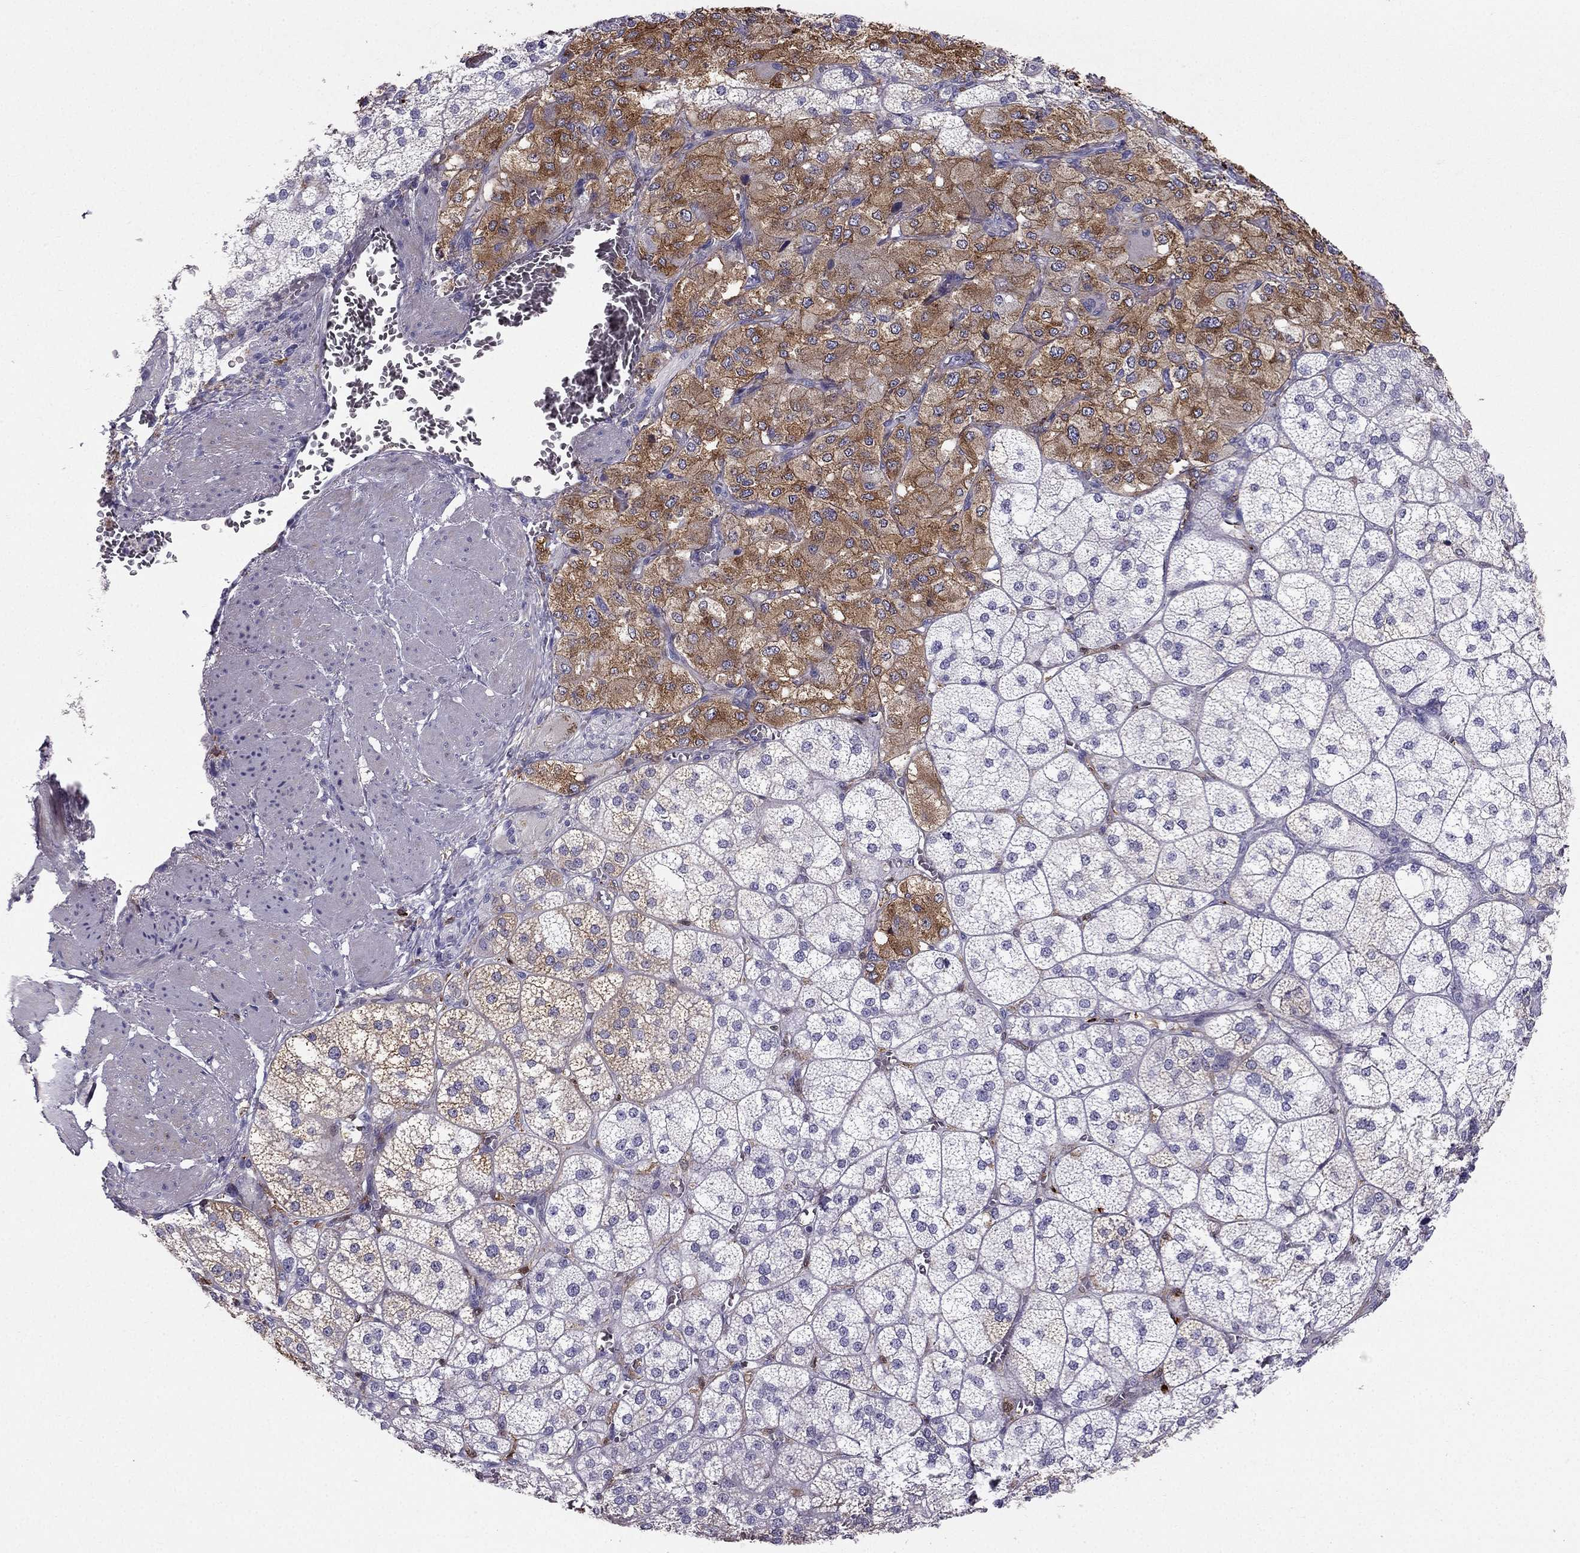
{"staining": {"intensity": "strong", "quantity": "25%-75%", "location": "cytoplasmic/membranous"}, "tissue": "adrenal gland", "cell_type": "Glandular cells", "image_type": "normal", "snomed": [{"axis": "morphology", "description": "Normal tissue, NOS"}, {"axis": "topography", "description": "Adrenal gland"}], "caption": "High-magnification brightfield microscopy of unremarkable adrenal gland stained with DAB (3,3'-diaminobenzidine) (brown) and counterstained with hematoxylin (blue). glandular cells exhibit strong cytoplasmic/membranous expression is appreciated in approximately25%-75% of cells.", "gene": "LMTK3", "patient": {"sex": "female", "age": 60}}